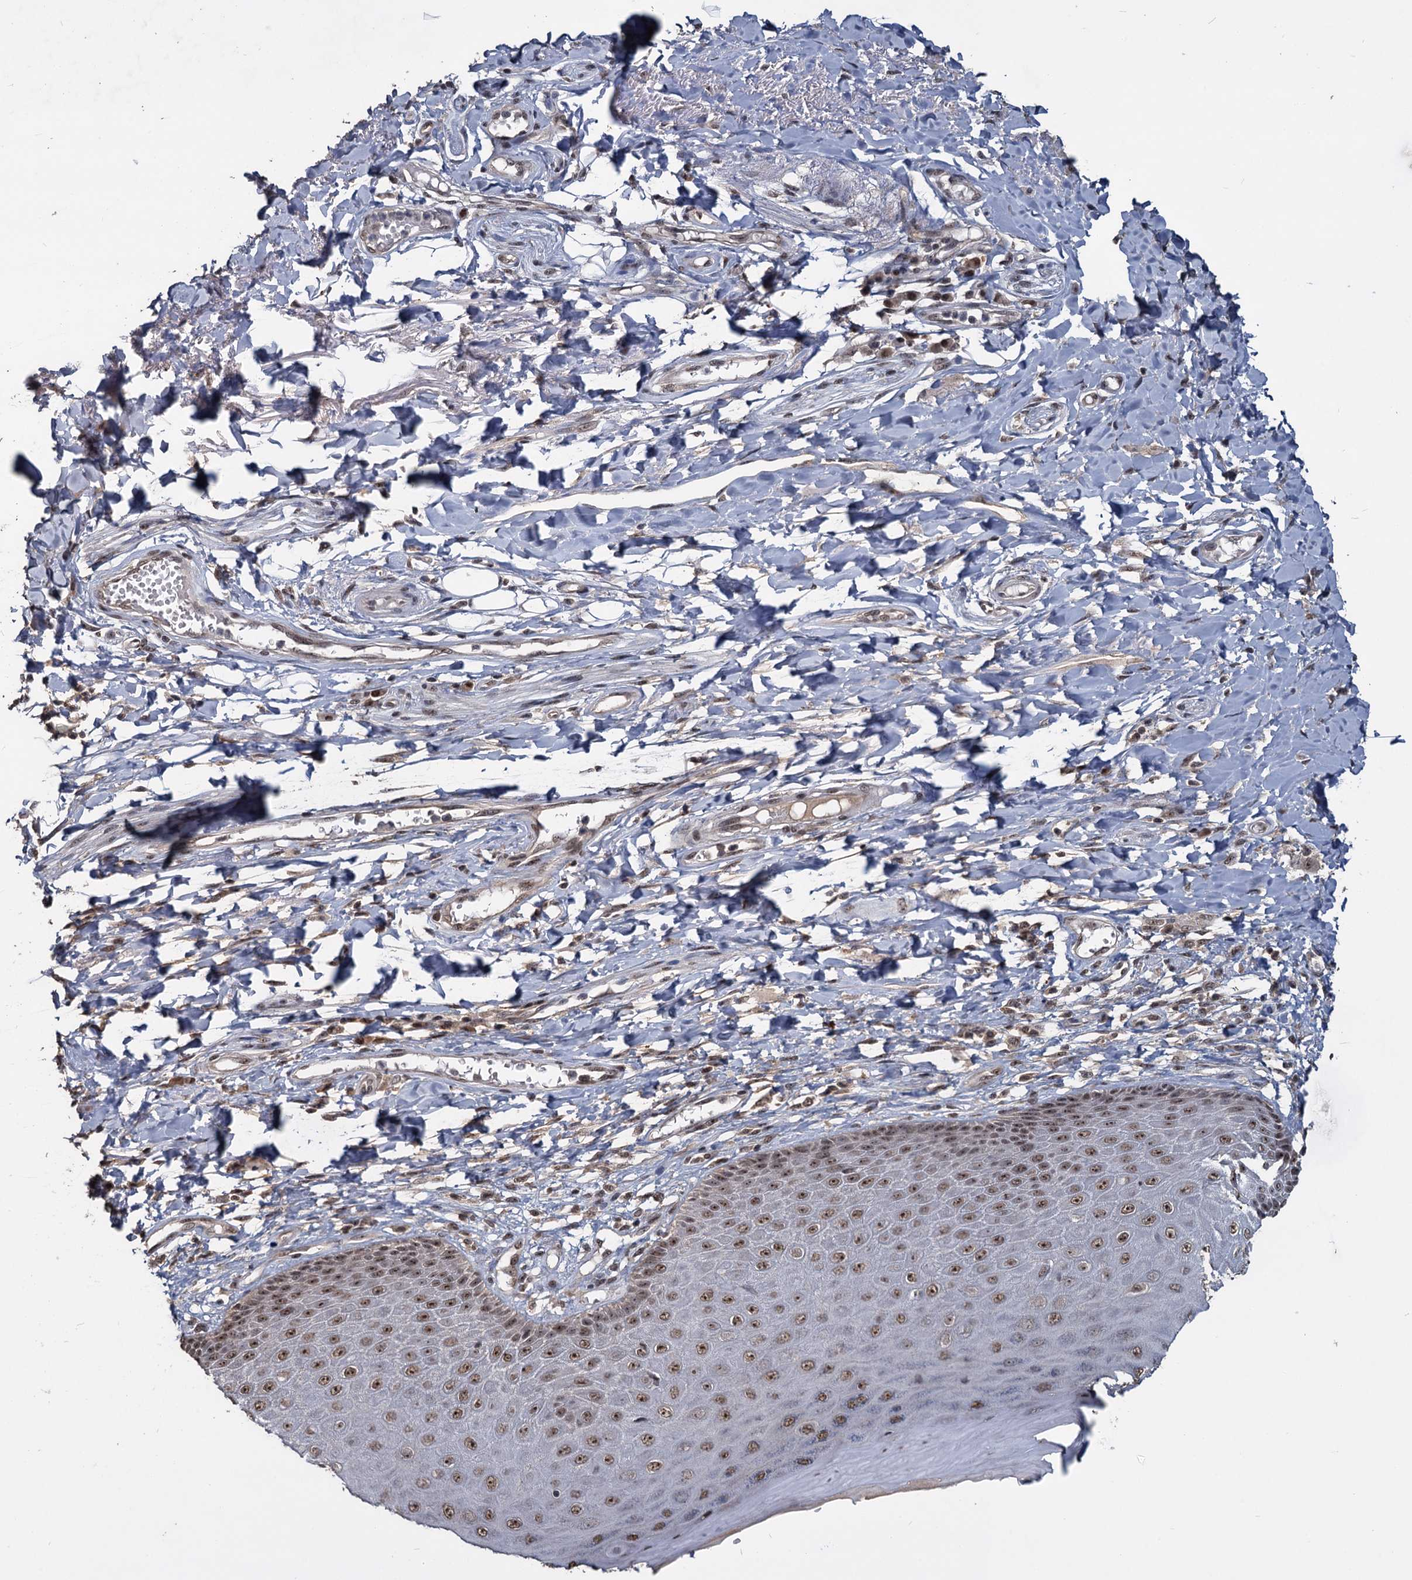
{"staining": {"intensity": "moderate", "quantity": ">75%", "location": "nuclear"}, "tissue": "skin", "cell_type": "Epidermal cells", "image_type": "normal", "snomed": [{"axis": "morphology", "description": "Normal tissue, NOS"}, {"axis": "topography", "description": "Anal"}], "caption": "Moderate nuclear protein positivity is seen in about >75% of epidermal cells in skin.", "gene": "FAM216B", "patient": {"sex": "male", "age": 78}}